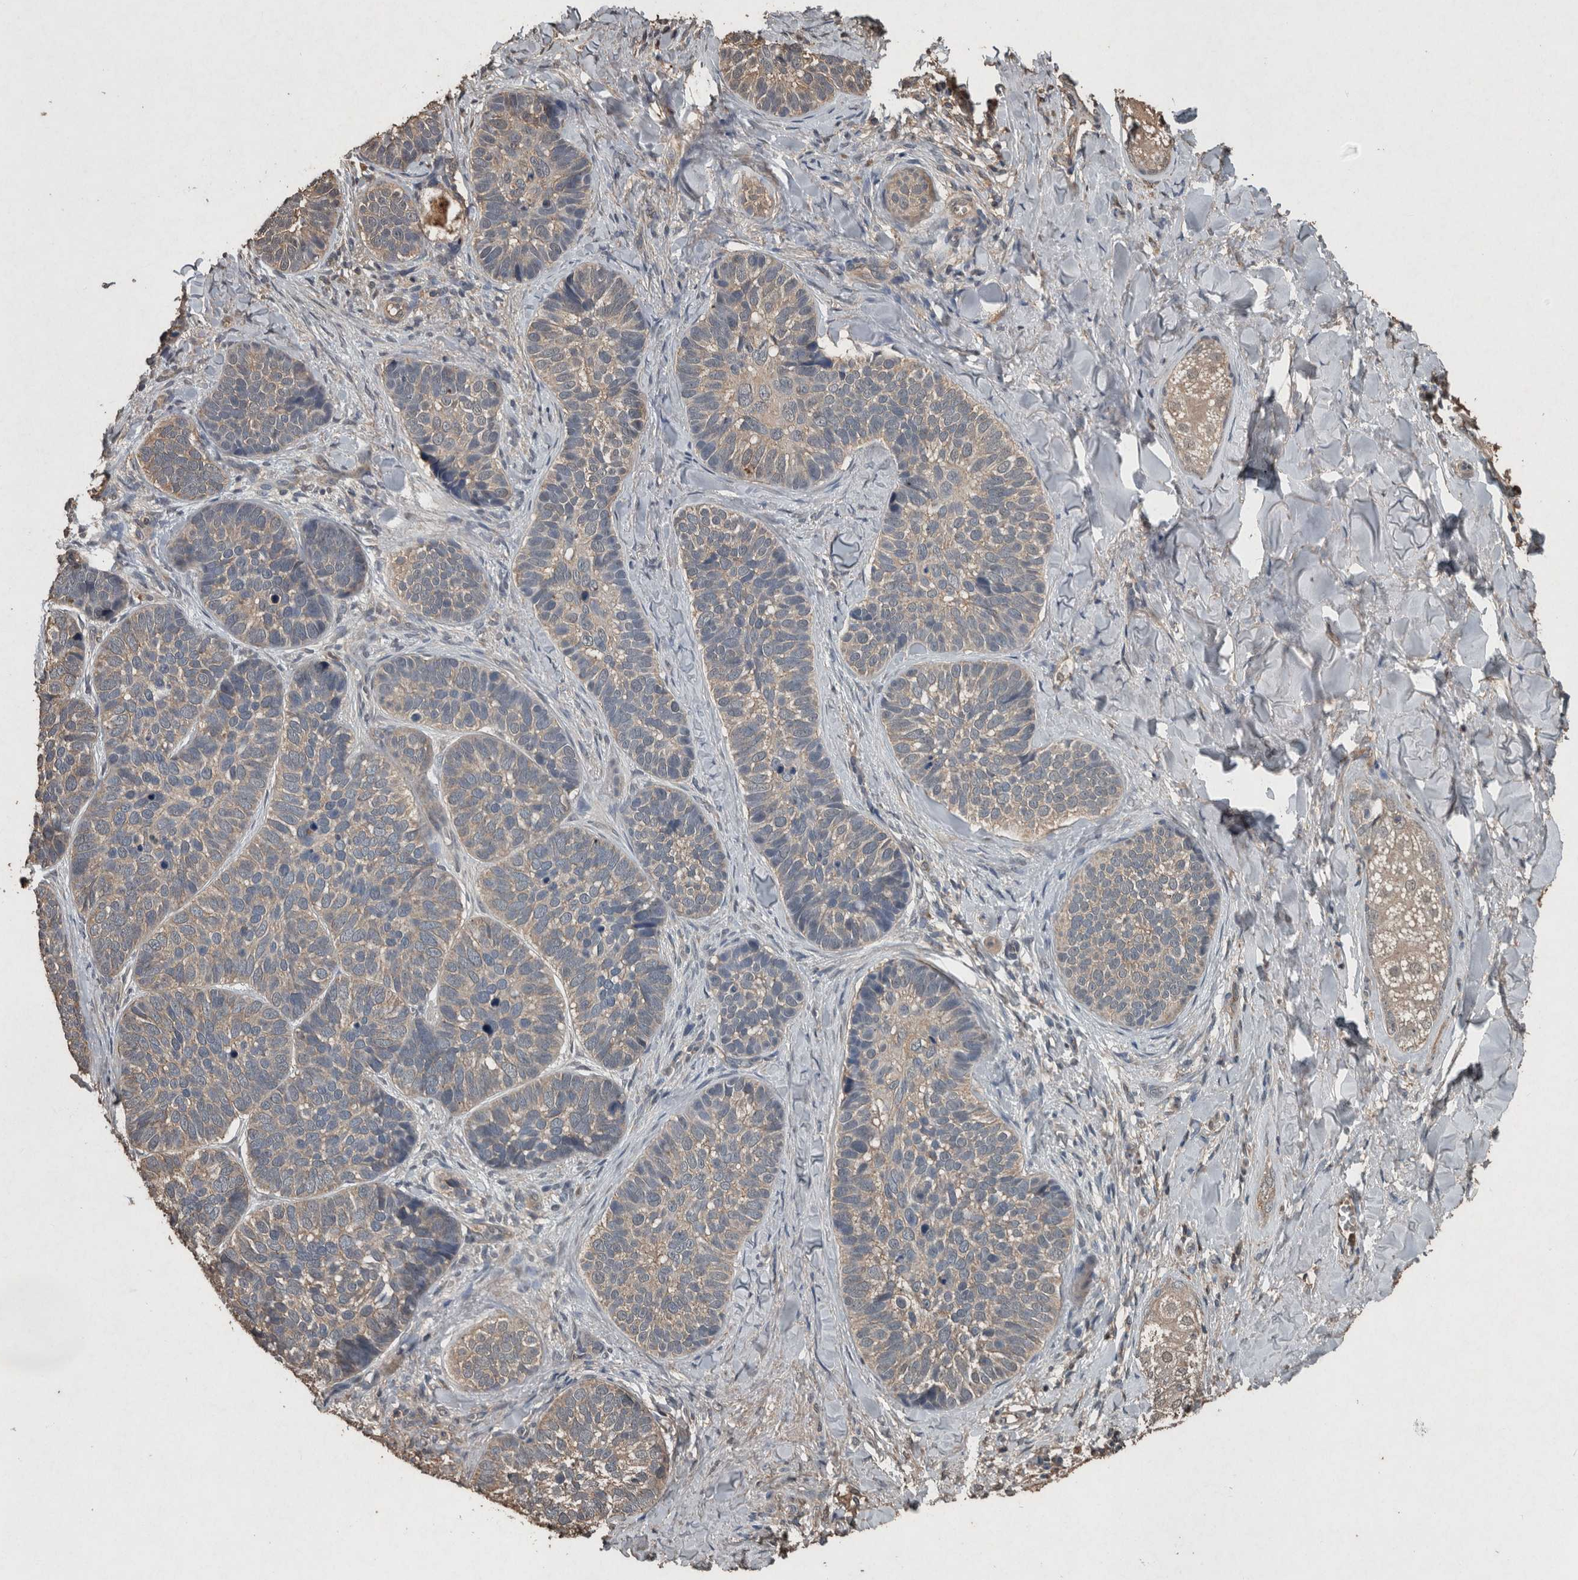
{"staining": {"intensity": "weak", "quantity": "25%-75%", "location": "cytoplasmic/membranous"}, "tissue": "skin cancer", "cell_type": "Tumor cells", "image_type": "cancer", "snomed": [{"axis": "morphology", "description": "Basal cell carcinoma"}, {"axis": "topography", "description": "Skin"}], "caption": "Immunohistochemical staining of human skin basal cell carcinoma reveals low levels of weak cytoplasmic/membranous protein positivity in about 25%-75% of tumor cells.", "gene": "FGFRL1", "patient": {"sex": "male", "age": 62}}